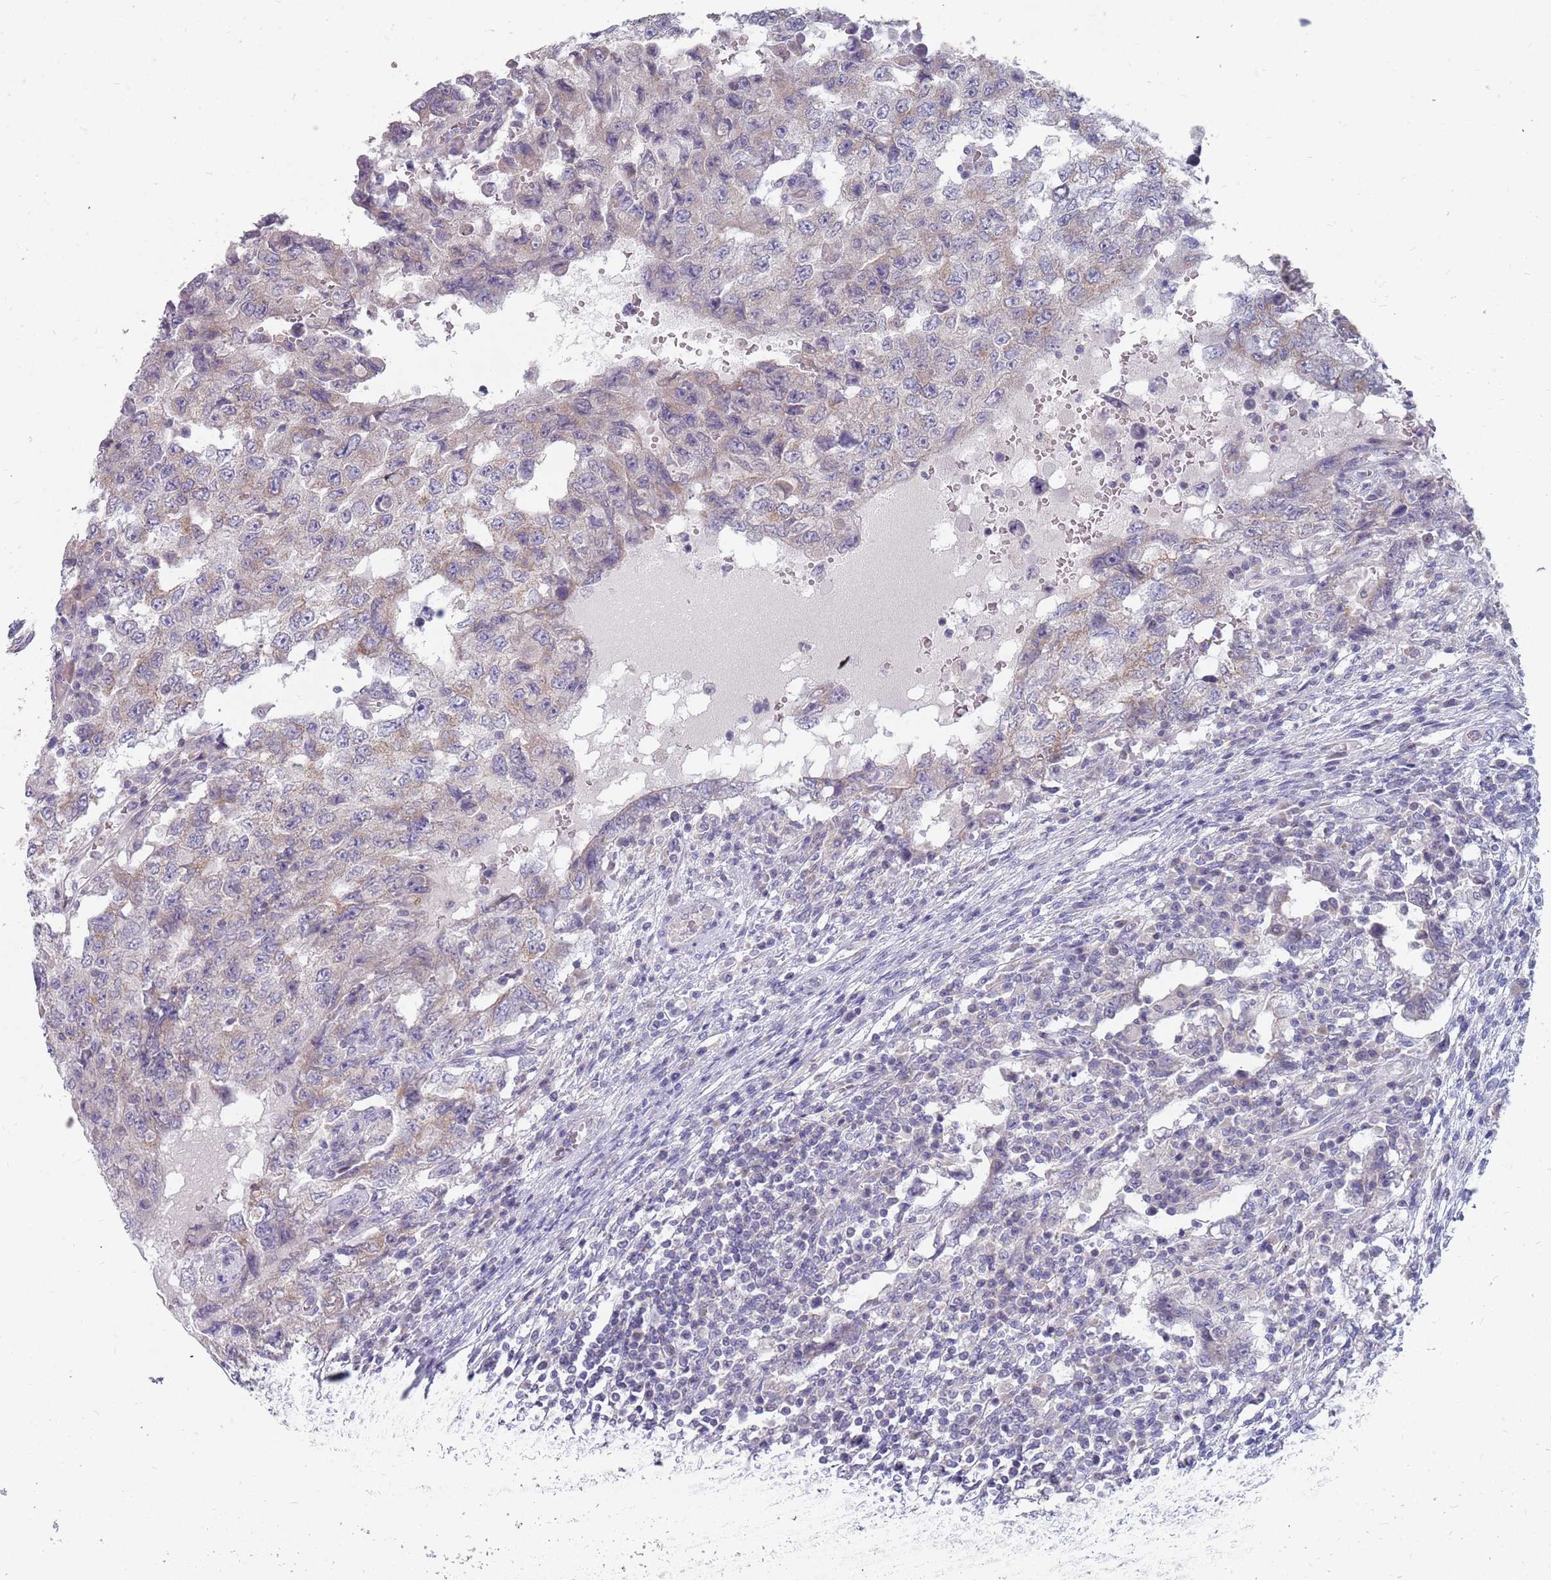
{"staining": {"intensity": "weak", "quantity": "25%-75%", "location": "cytoplasmic/membranous"}, "tissue": "testis cancer", "cell_type": "Tumor cells", "image_type": "cancer", "snomed": [{"axis": "morphology", "description": "Carcinoma, Embryonal, NOS"}, {"axis": "topography", "description": "Testis"}], "caption": "Weak cytoplasmic/membranous expression is appreciated in about 25%-75% of tumor cells in testis cancer.", "gene": "CMTR2", "patient": {"sex": "male", "age": 26}}